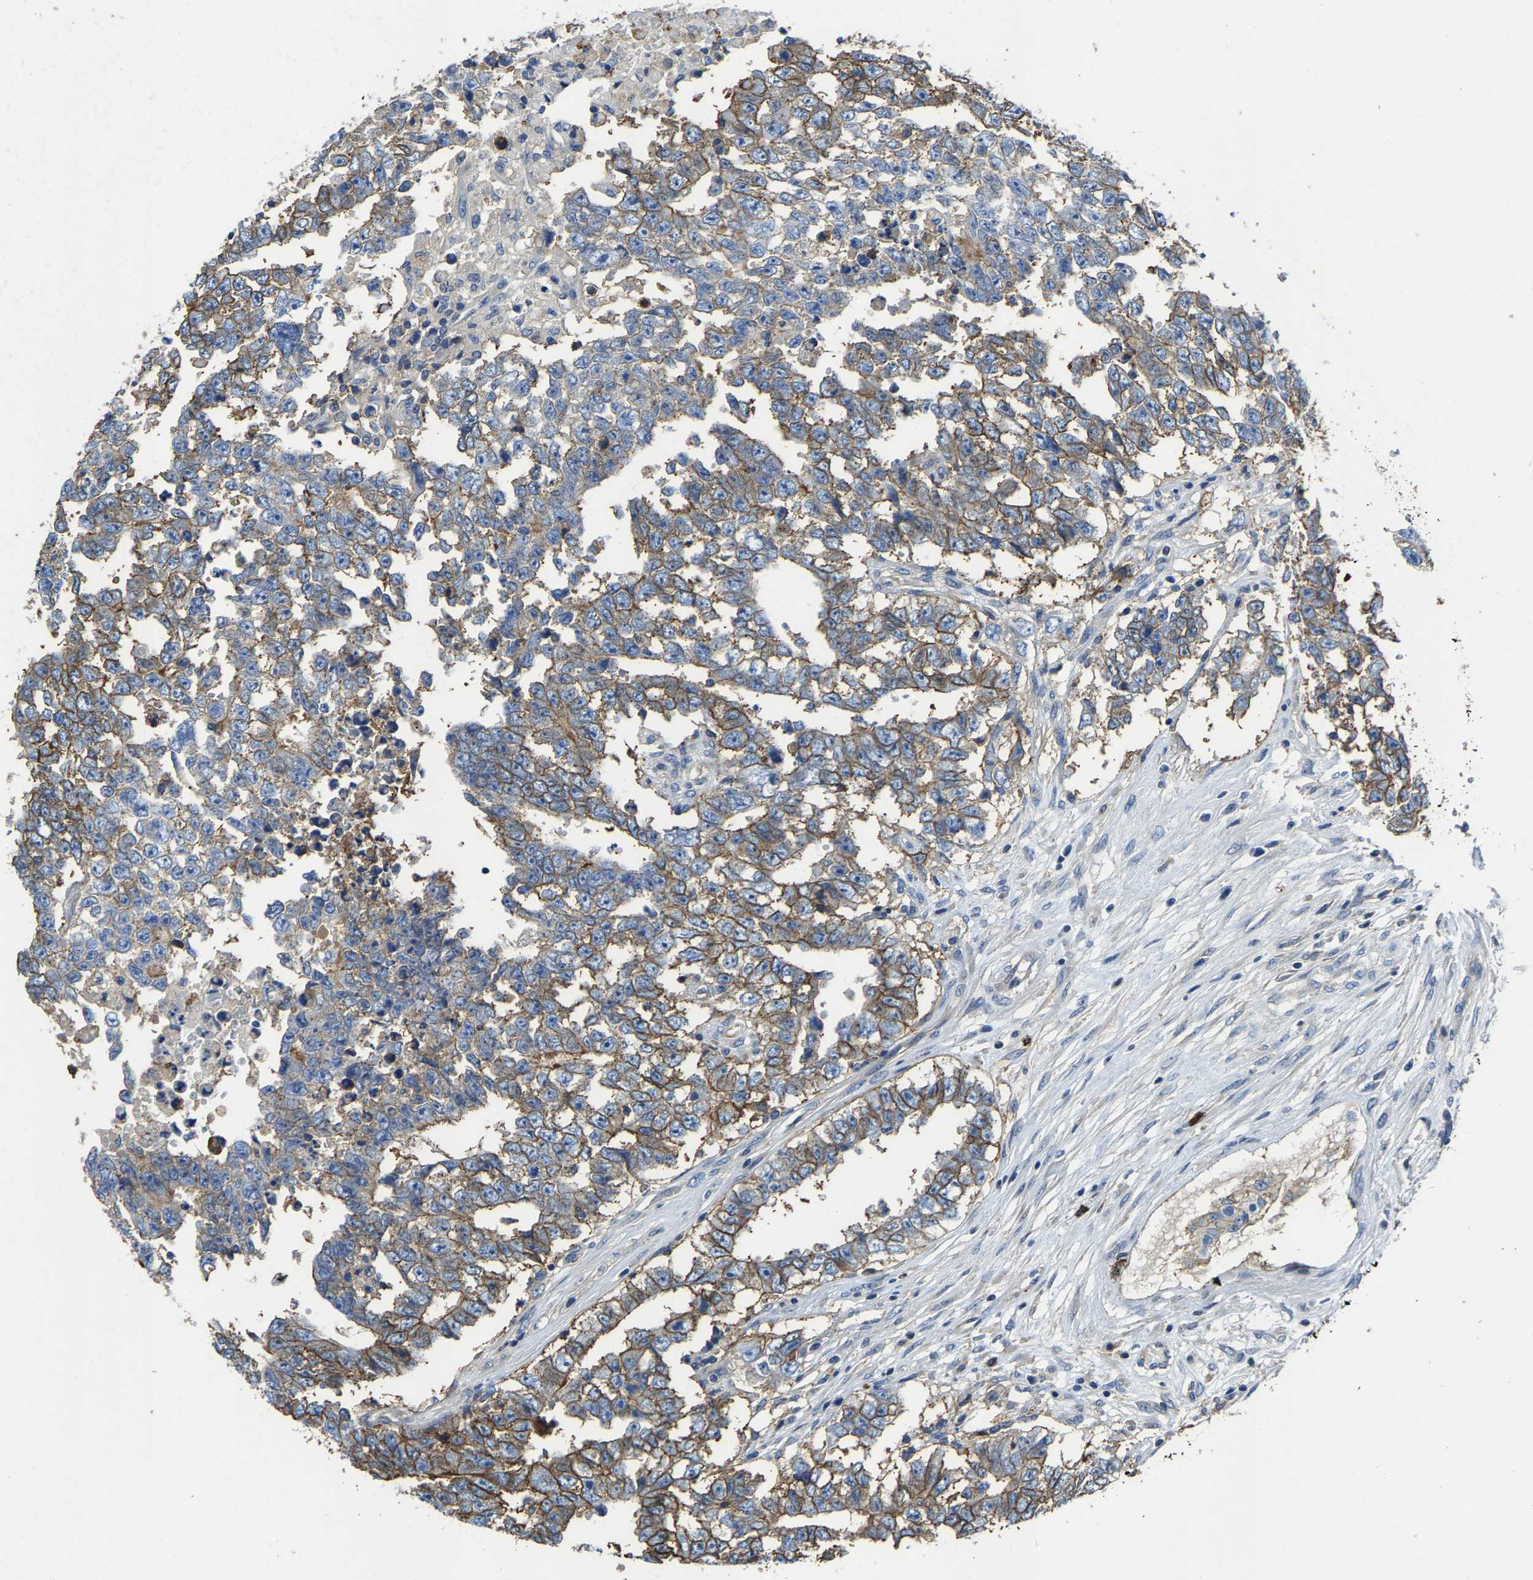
{"staining": {"intensity": "moderate", "quantity": "25%-75%", "location": "cytoplasmic/membranous"}, "tissue": "testis cancer", "cell_type": "Tumor cells", "image_type": "cancer", "snomed": [{"axis": "morphology", "description": "Carcinoma, Embryonal, NOS"}, {"axis": "topography", "description": "Testis"}], "caption": "Immunohistochemistry (IHC) photomicrograph of neoplastic tissue: human testis cancer (embryonal carcinoma) stained using immunohistochemistry displays medium levels of moderate protein expression localized specifically in the cytoplasmic/membranous of tumor cells, appearing as a cytoplasmic/membranous brown color.", "gene": "TRAF6", "patient": {"sex": "male", "age": 25}}